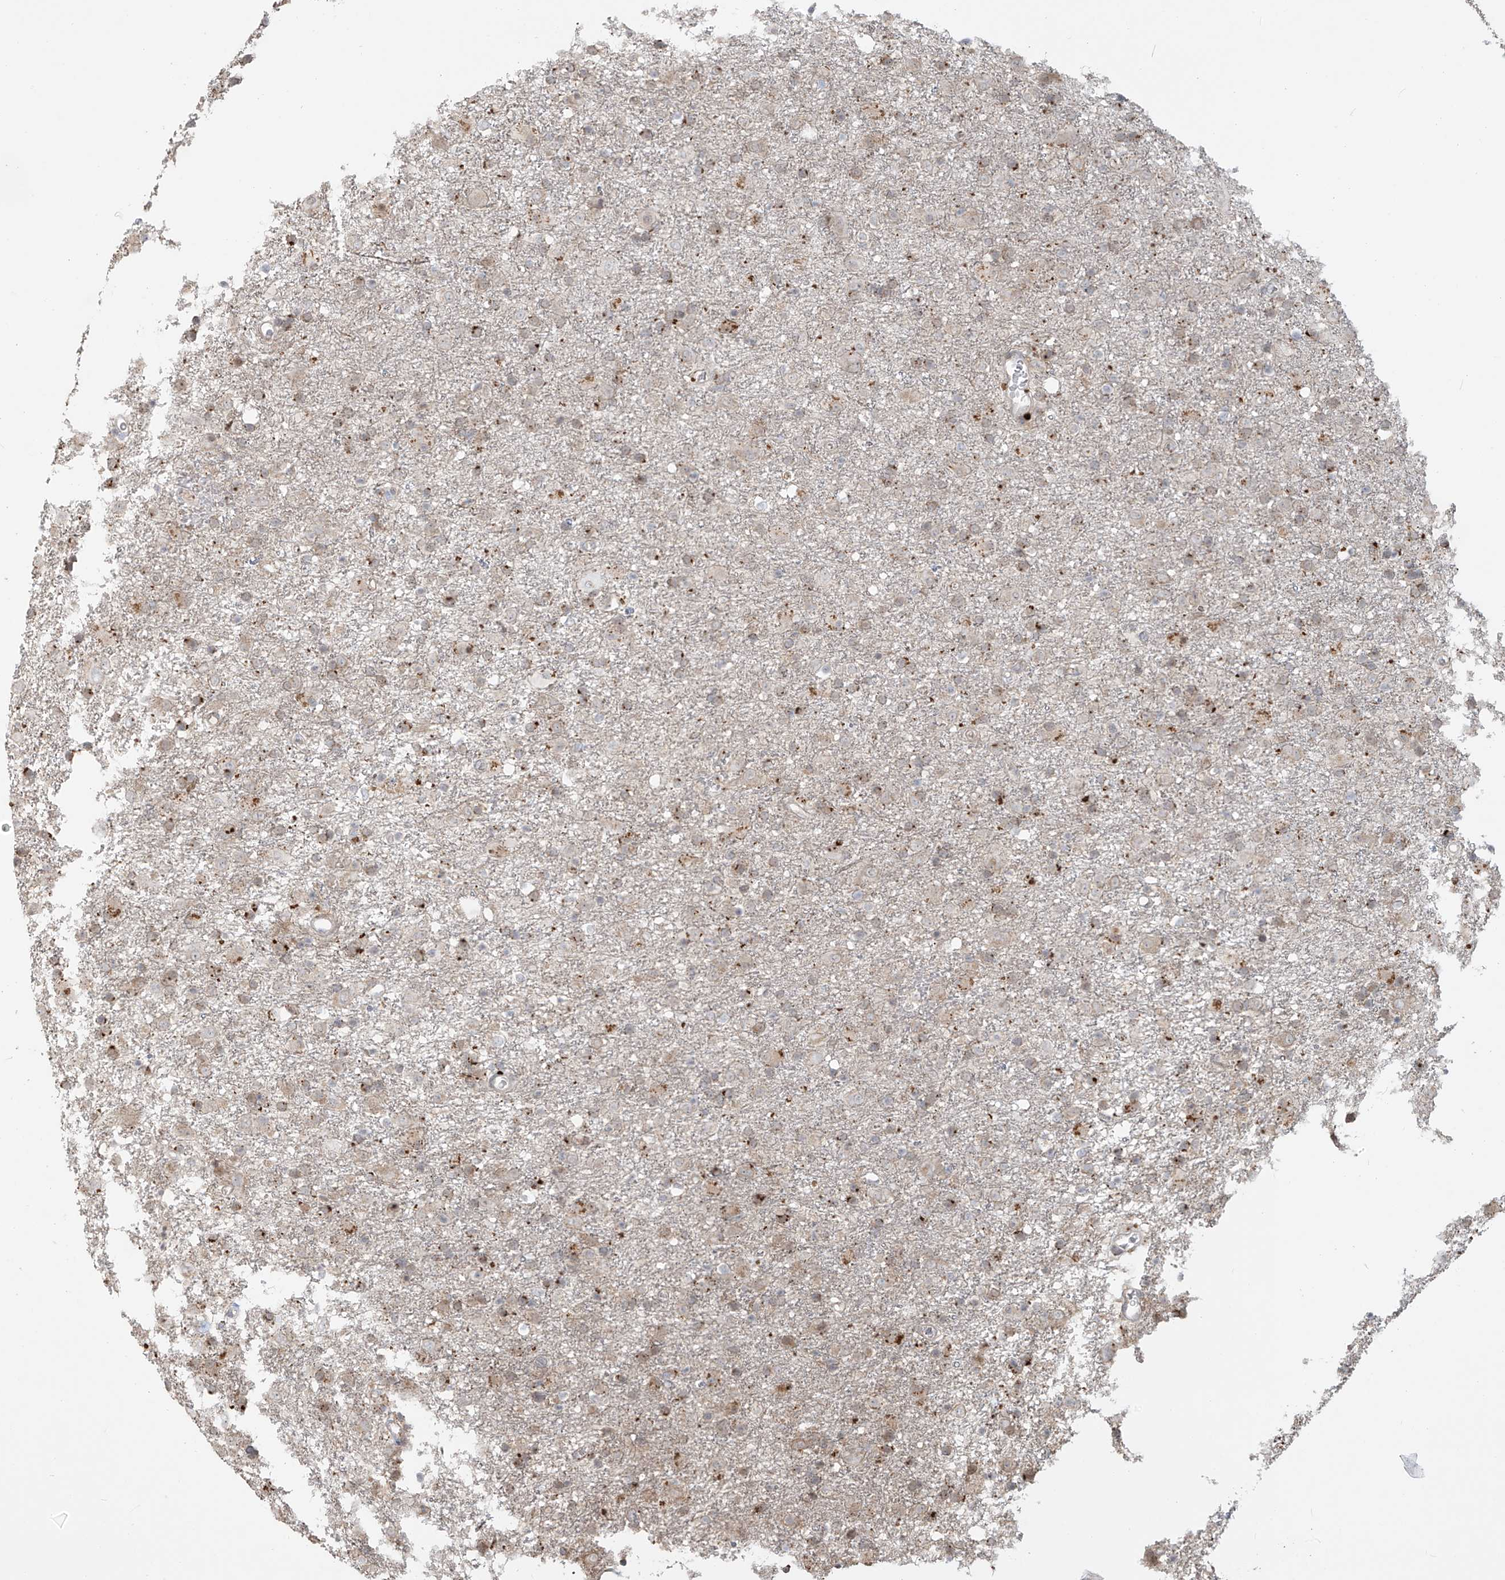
{"staining": {"intensity": "weak", "quantity": ">75%", "location": "cytoplasmic/membranous"}, "tissue": "glioma", "cell_type": "Tumor cells", "image_type": "cancer", "snomed": [{"axis": "morphology", "description": "Glioma, malignant, Low grade"}, {"axis": "topography", "description": "Brain"}], "caption": "The immunohistochemical stain shows weak cytoplasmic/membranous staining in tumor cells of malignant glioma (low-grade) tissue.", "gene": "PLEKHM3", "patient": {"sex": "male", "age": 65}}